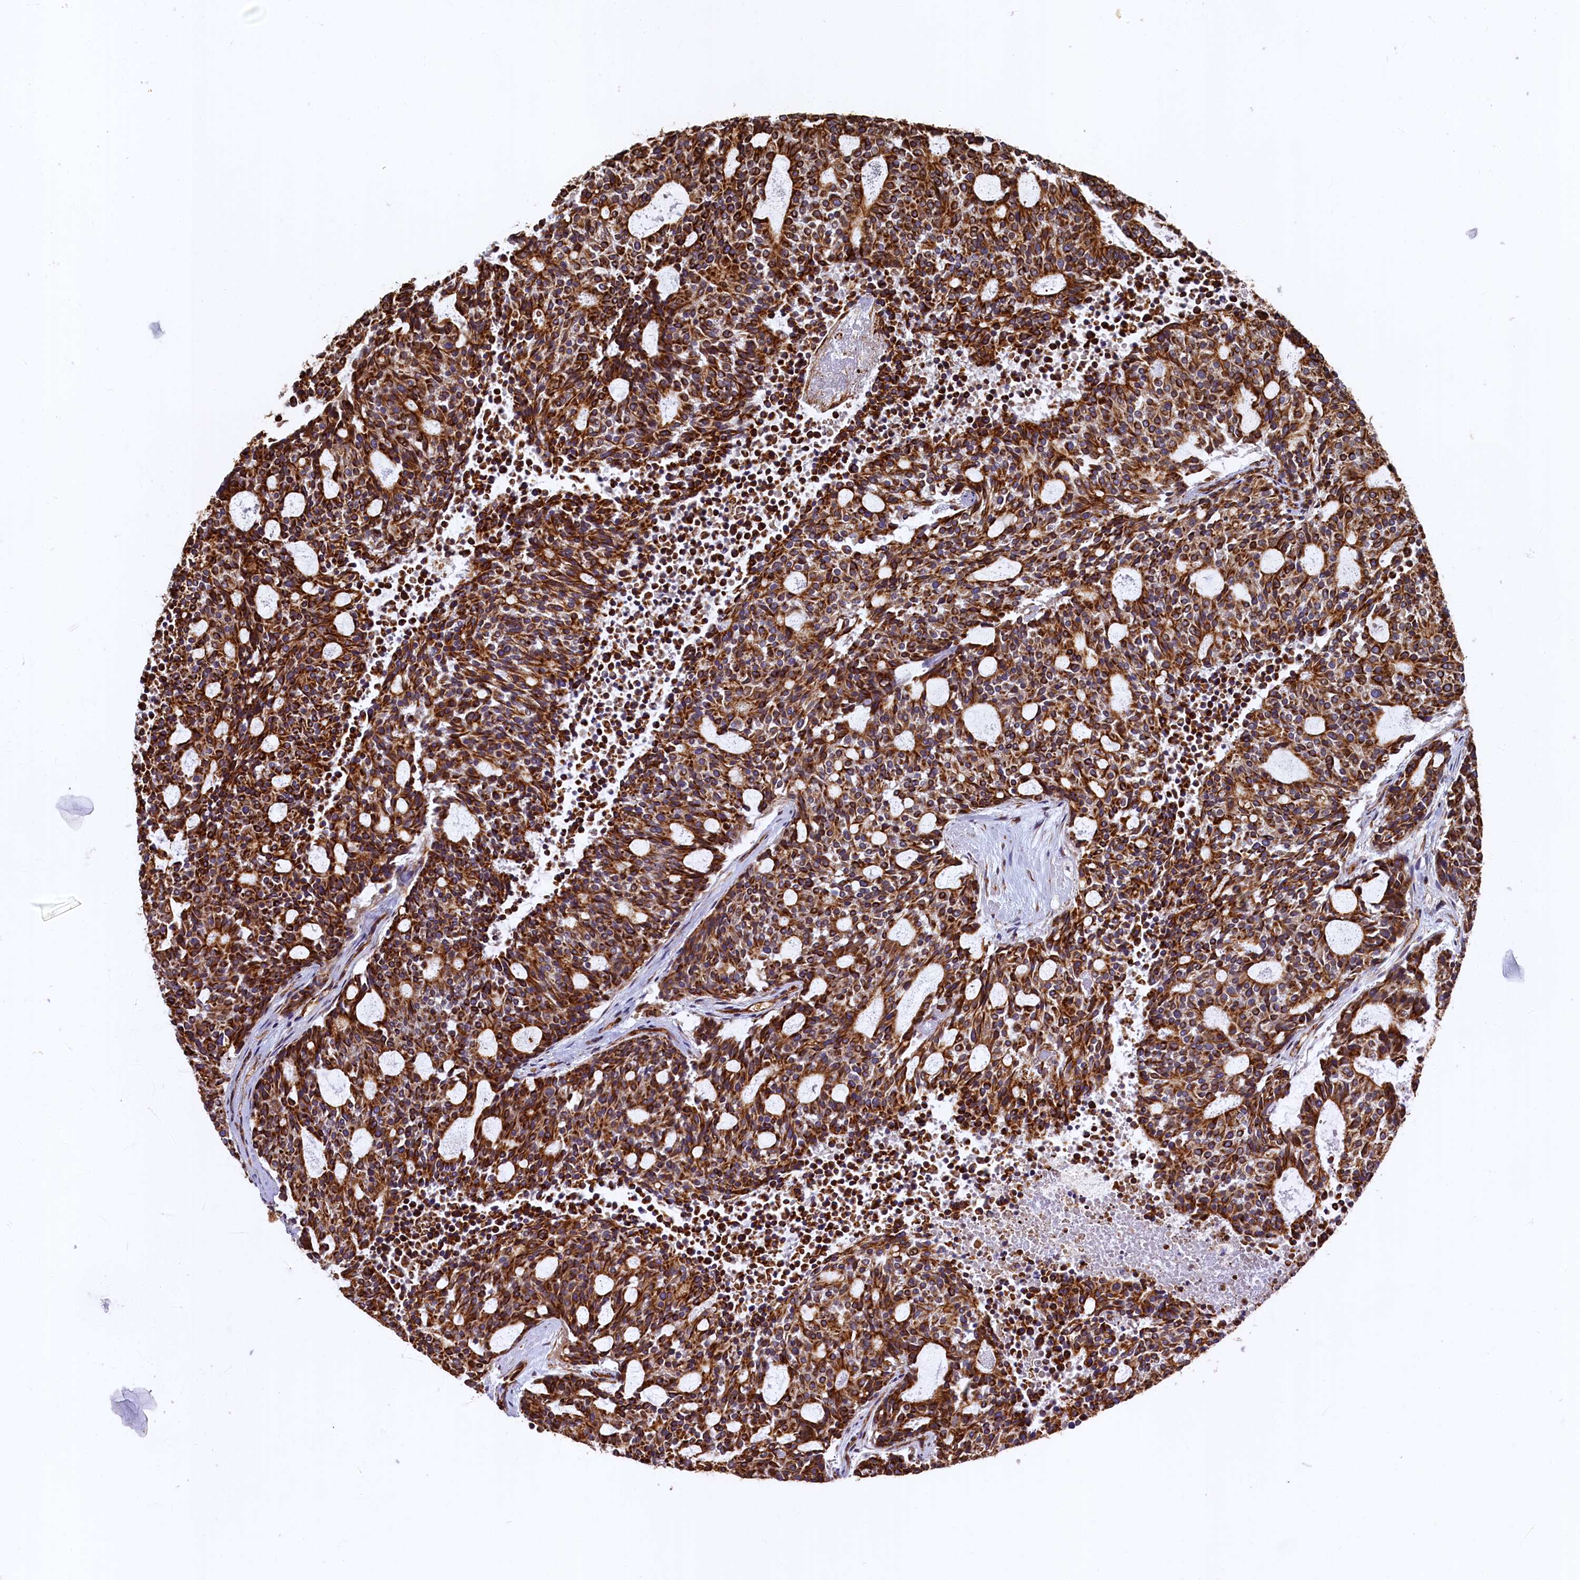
{"staining": {"intensity": "strong", "quantity": ">75%", "location": "cytoplasmic/membranous"}, "tissue": "carcinoid", "cell_type": "Tumor cells", "image_type": "cancer", "snomed": [{"axis": "morphology", "description": "Carcinoid, malignant, NOS"}, {"axis": "topography", "description": "Pancreas"}], "caption": "Malignant carcinoid stained with a brown dye shows strong cytoplasmic/membranous positive expression in approximately >75% of tumor cells.", "gene": "LRRC57", "patient": {"sex": "female", "age": 54}}